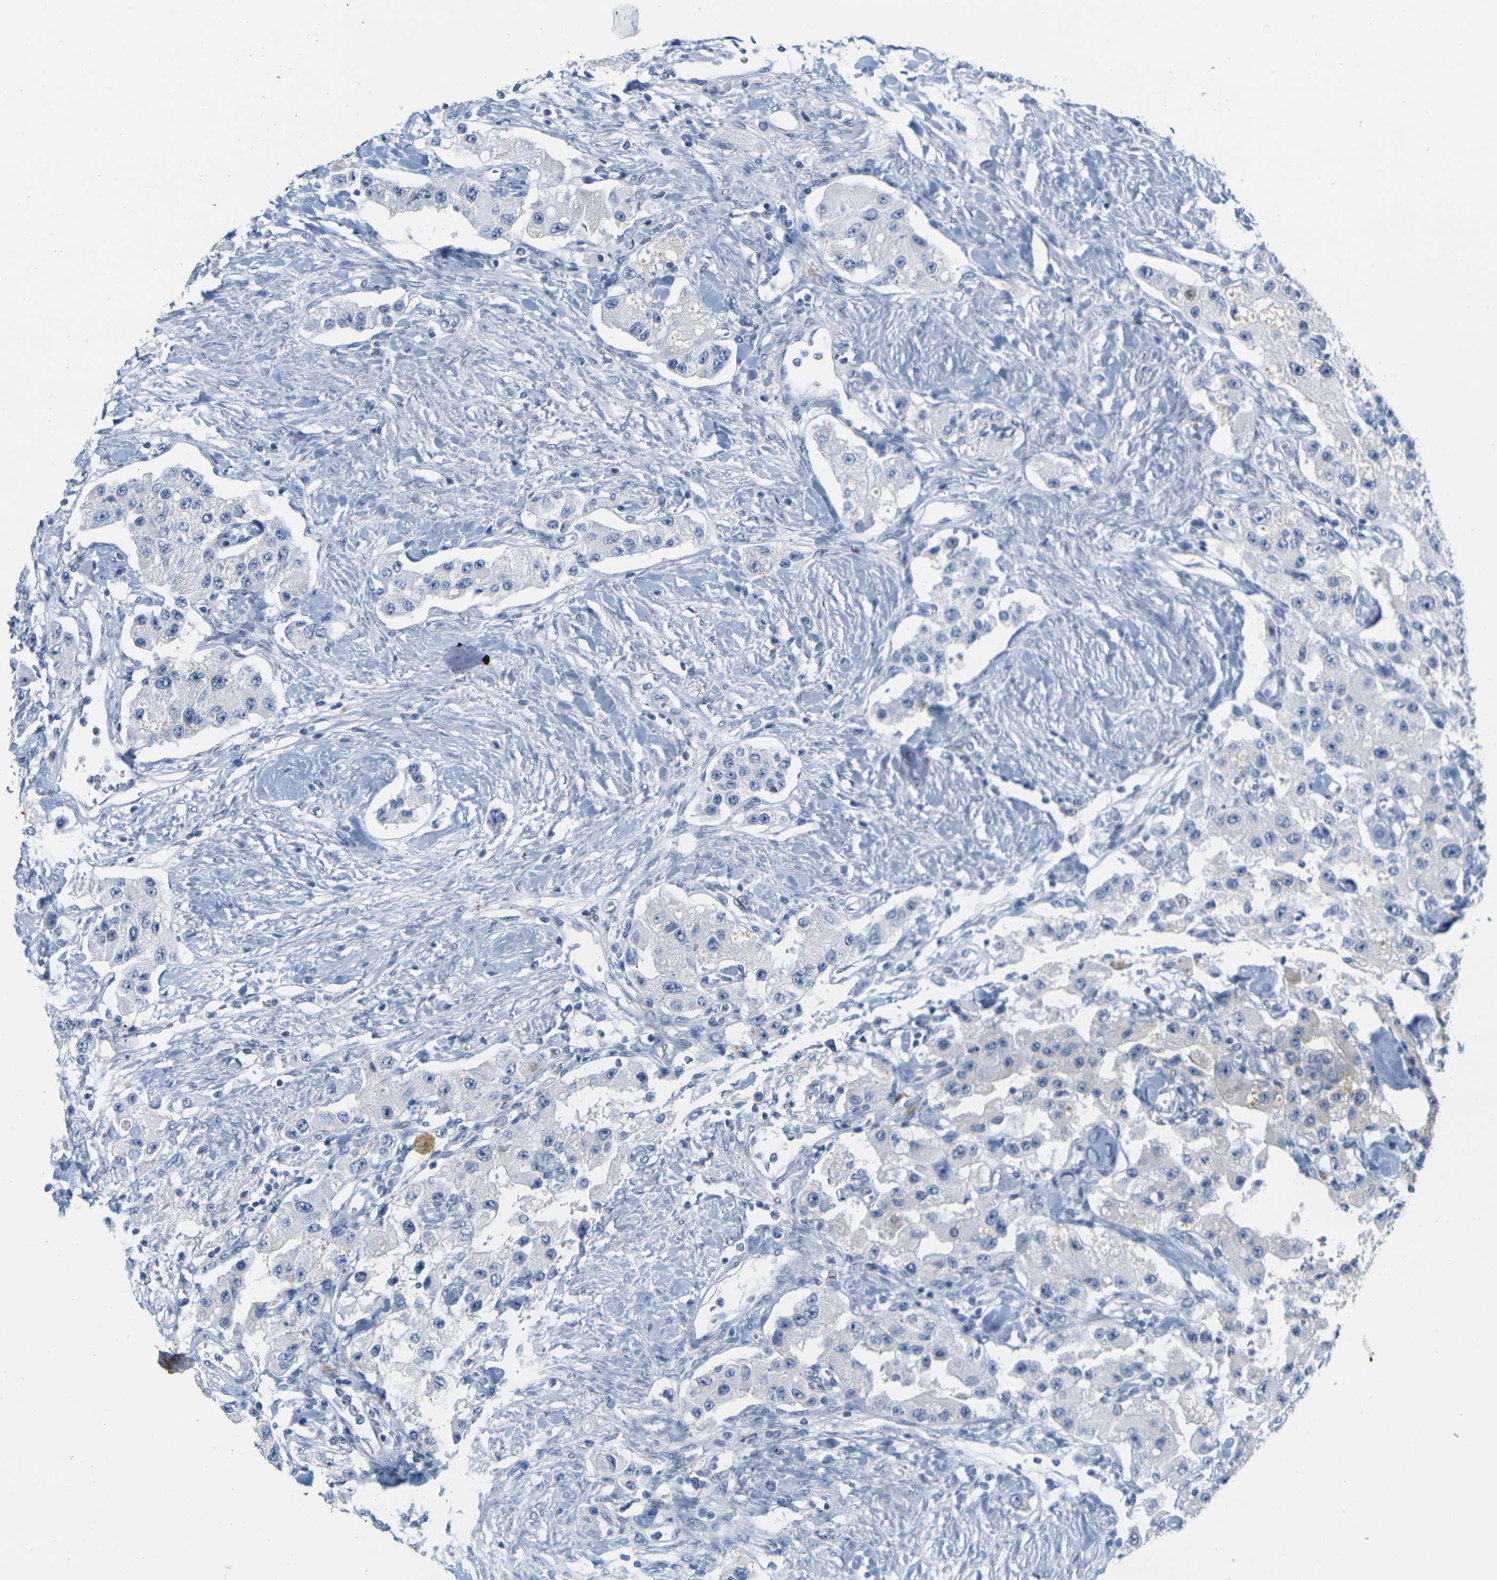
{"staining": {"intensity": "negative", "quantity": "none", "location": "none"}, "tissue": "carcinoid", "cell_type": "Tumor cells", "image_type": "cancer", "snomed": [{"axis": "morphology", "description": "Carcinoid, malignant, NOS"}, {"axis": "topography", "description": "Pancreas"}], "caption": "Immunohistochemical staining of carcinoid shows no significant expression in tumor cells. (Brightfield microscopy of DAB IHC at high magnification).", "gene": "CDK2", "patient": {"sex": "male", "age": 41}}